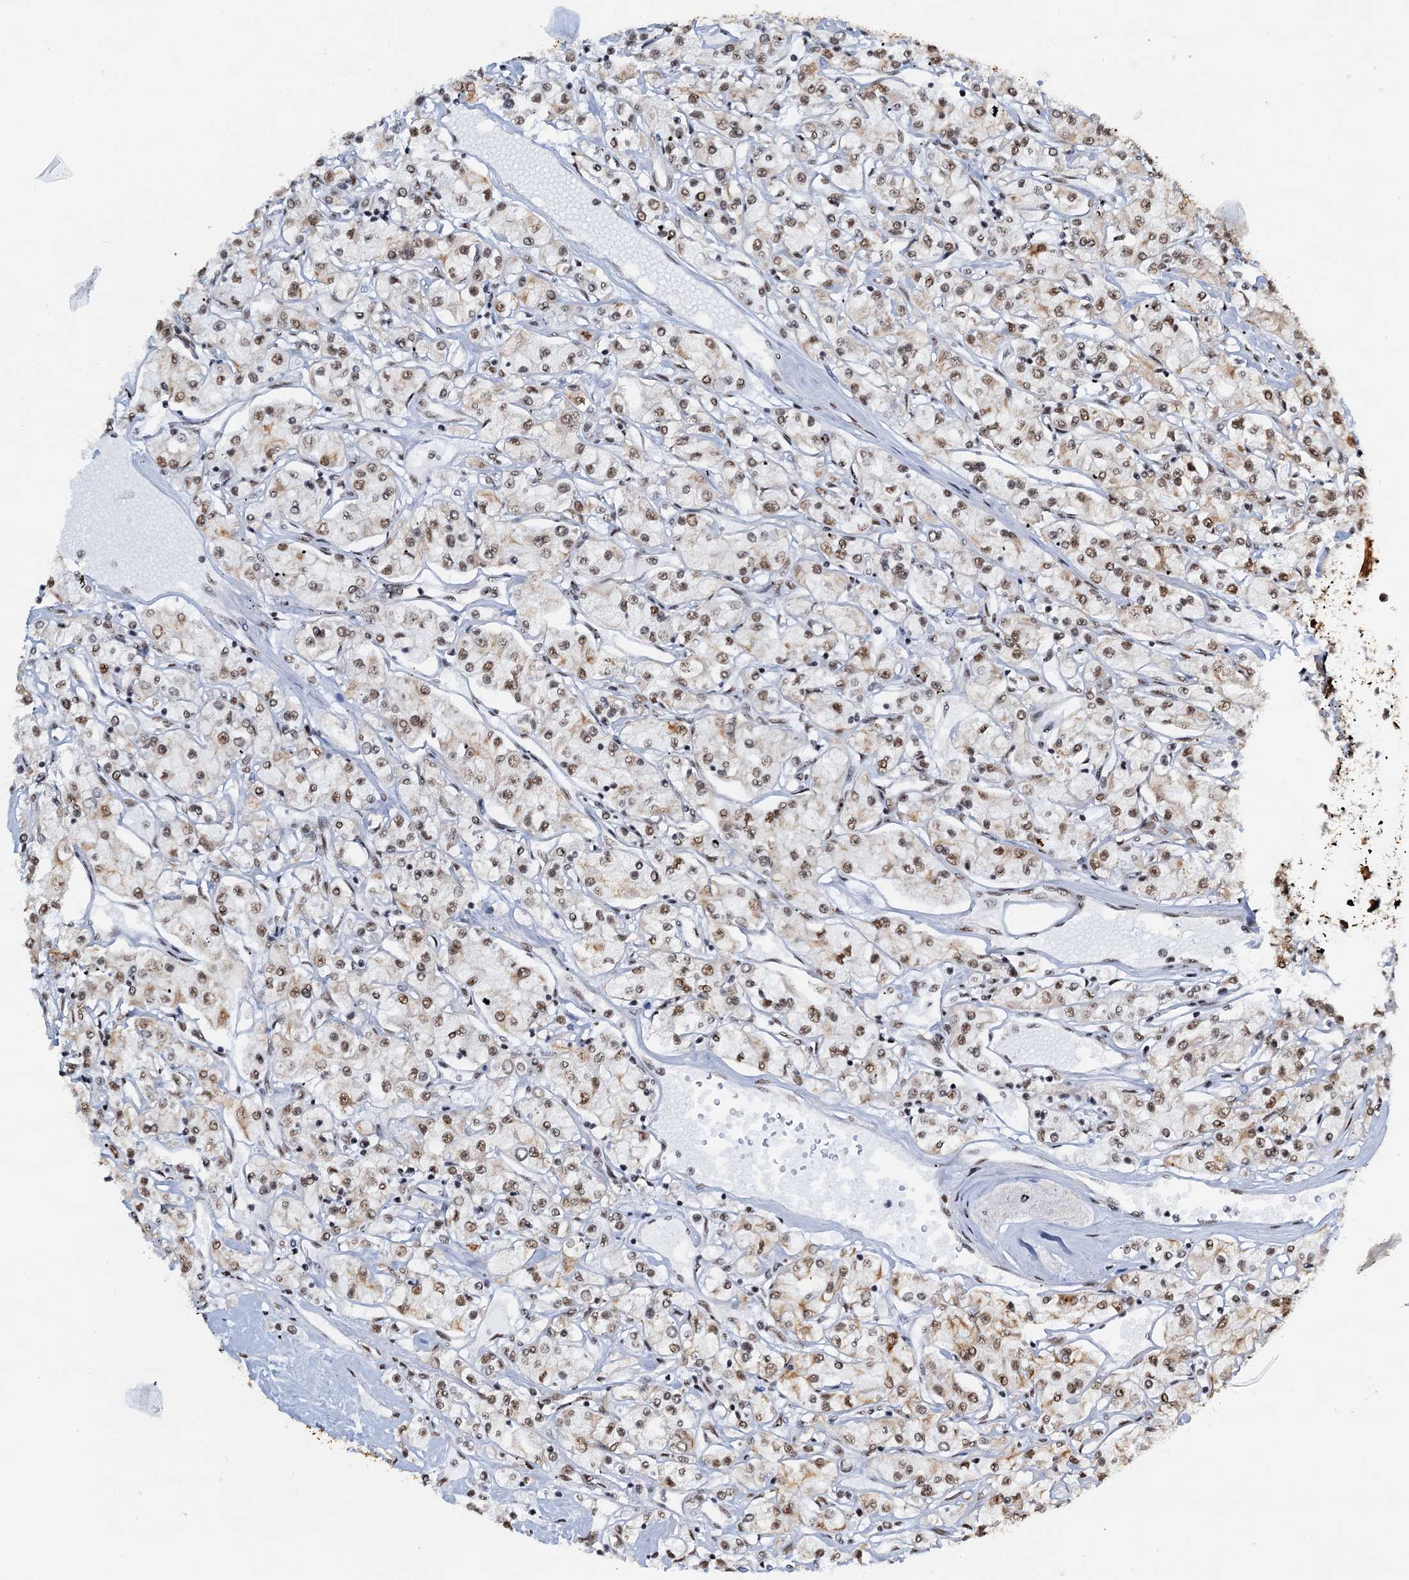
{"staining": {"intensity": "weak", "quantity": ">75%", "location": "cytoplasmic/membranous,nuclear"}, "tissue": "renal cancer", "cell_type": "Tumor cells", "image_type": "cancer", "snomed": [{"axis": "morphology", "description": "Adenocarcinoma, NOS"}, {"axis": "topography", "description": "Kidney"}], "caption": "A low amount of weak cytoplasmic/membranous and nuclear staining is seen in approximately >75% of tumor cells in adenocarcinoma (renal) tissue. Using DAB (brown) and hematoxylin (blue) stains, captured at high magnification using brightfield microscopy.", "gene": "ZNF609", "patient": {"sex": "female", "age": 59}}